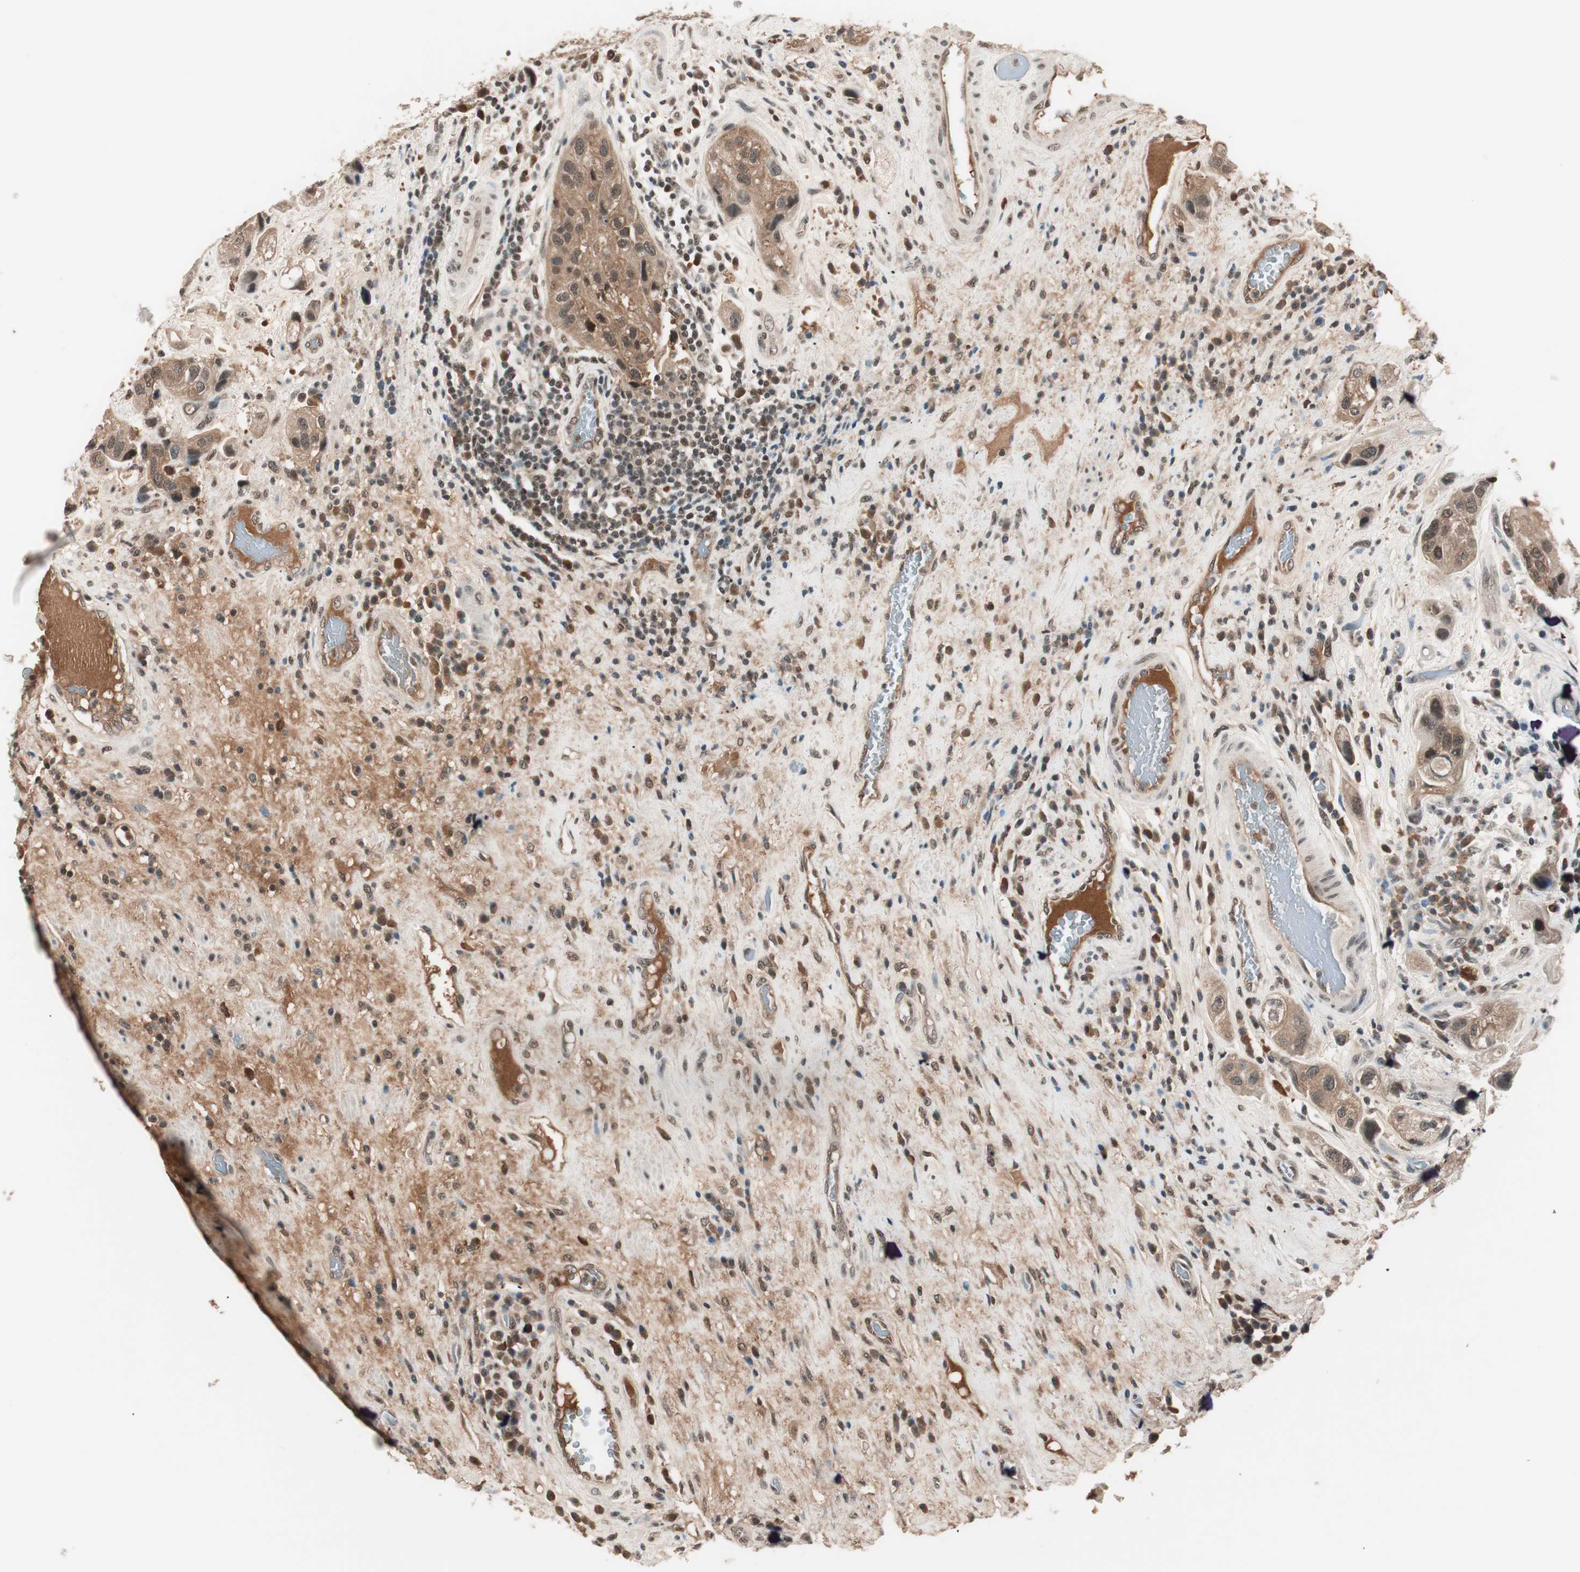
{"staining": {"intensity": "moderate", "quantity": ">75%", "location": "cytoplasmic/membranous"}, "tissue": "urothelial cancer", "cell_type": "Tumor cells", "image_type": "cancer", "snomed": [{"axis": "morphology", "description": "Urothelial carcinoma, High grade"}, {"axis": "topography", "description": "Urinary bladder"}], "caption": "Tumor cells display medium levels of moderate cytoplasmic/membranous positivity in approximately >75% of cells in urothelial cancer.", "gene": "NFRKB", "patient": {"sex": "female", "age": 64}}